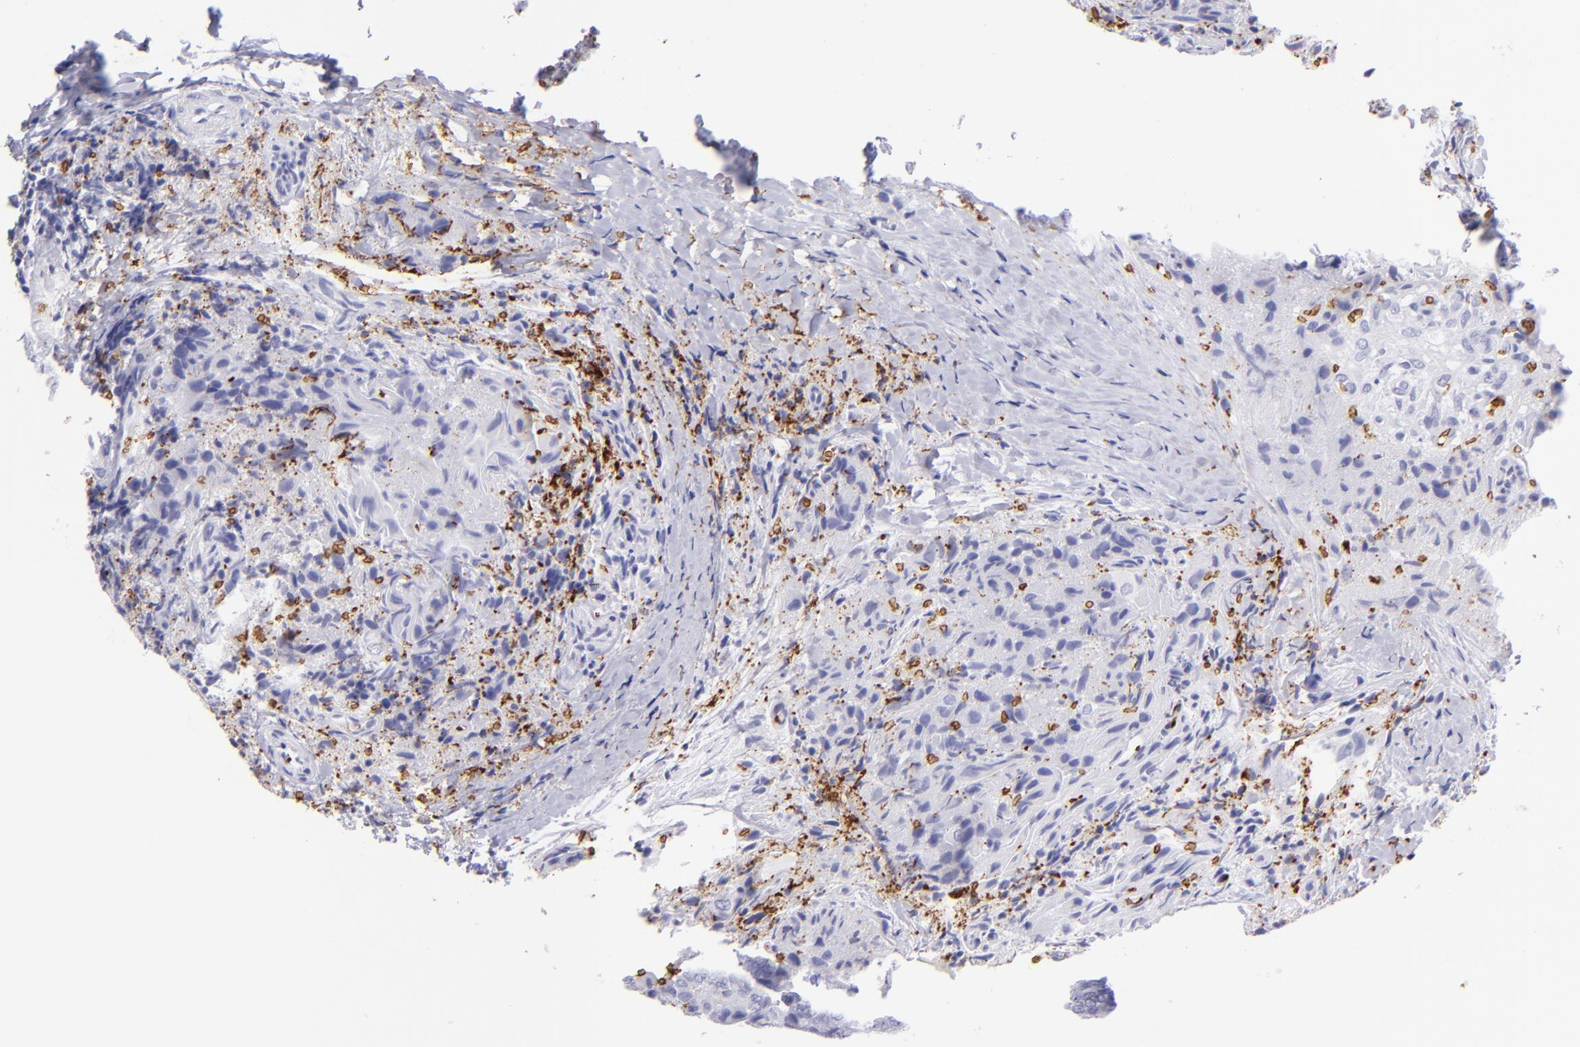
{"staining": {"intensity": "negative", "quantity": "none", "location": "none"}, "tissue": "thyroid cancer", "cell_type": "Tumor cells", "image_type": "cancer", "snomed": [{"axis": "morphology", "description": "Papillary adenocarcinoma, NOS"}, {"axis": "topography", "description": "Thyroid gland"}], "caption": "Photomicrograph shows no protein positivity in tumor cells of papillary adenocarcinoma (thyroid) tissue. (IHC, brightfield microscopy, high magnification).", "gene": "GYPA", "patient": {"sex": "female", "age": 71}}